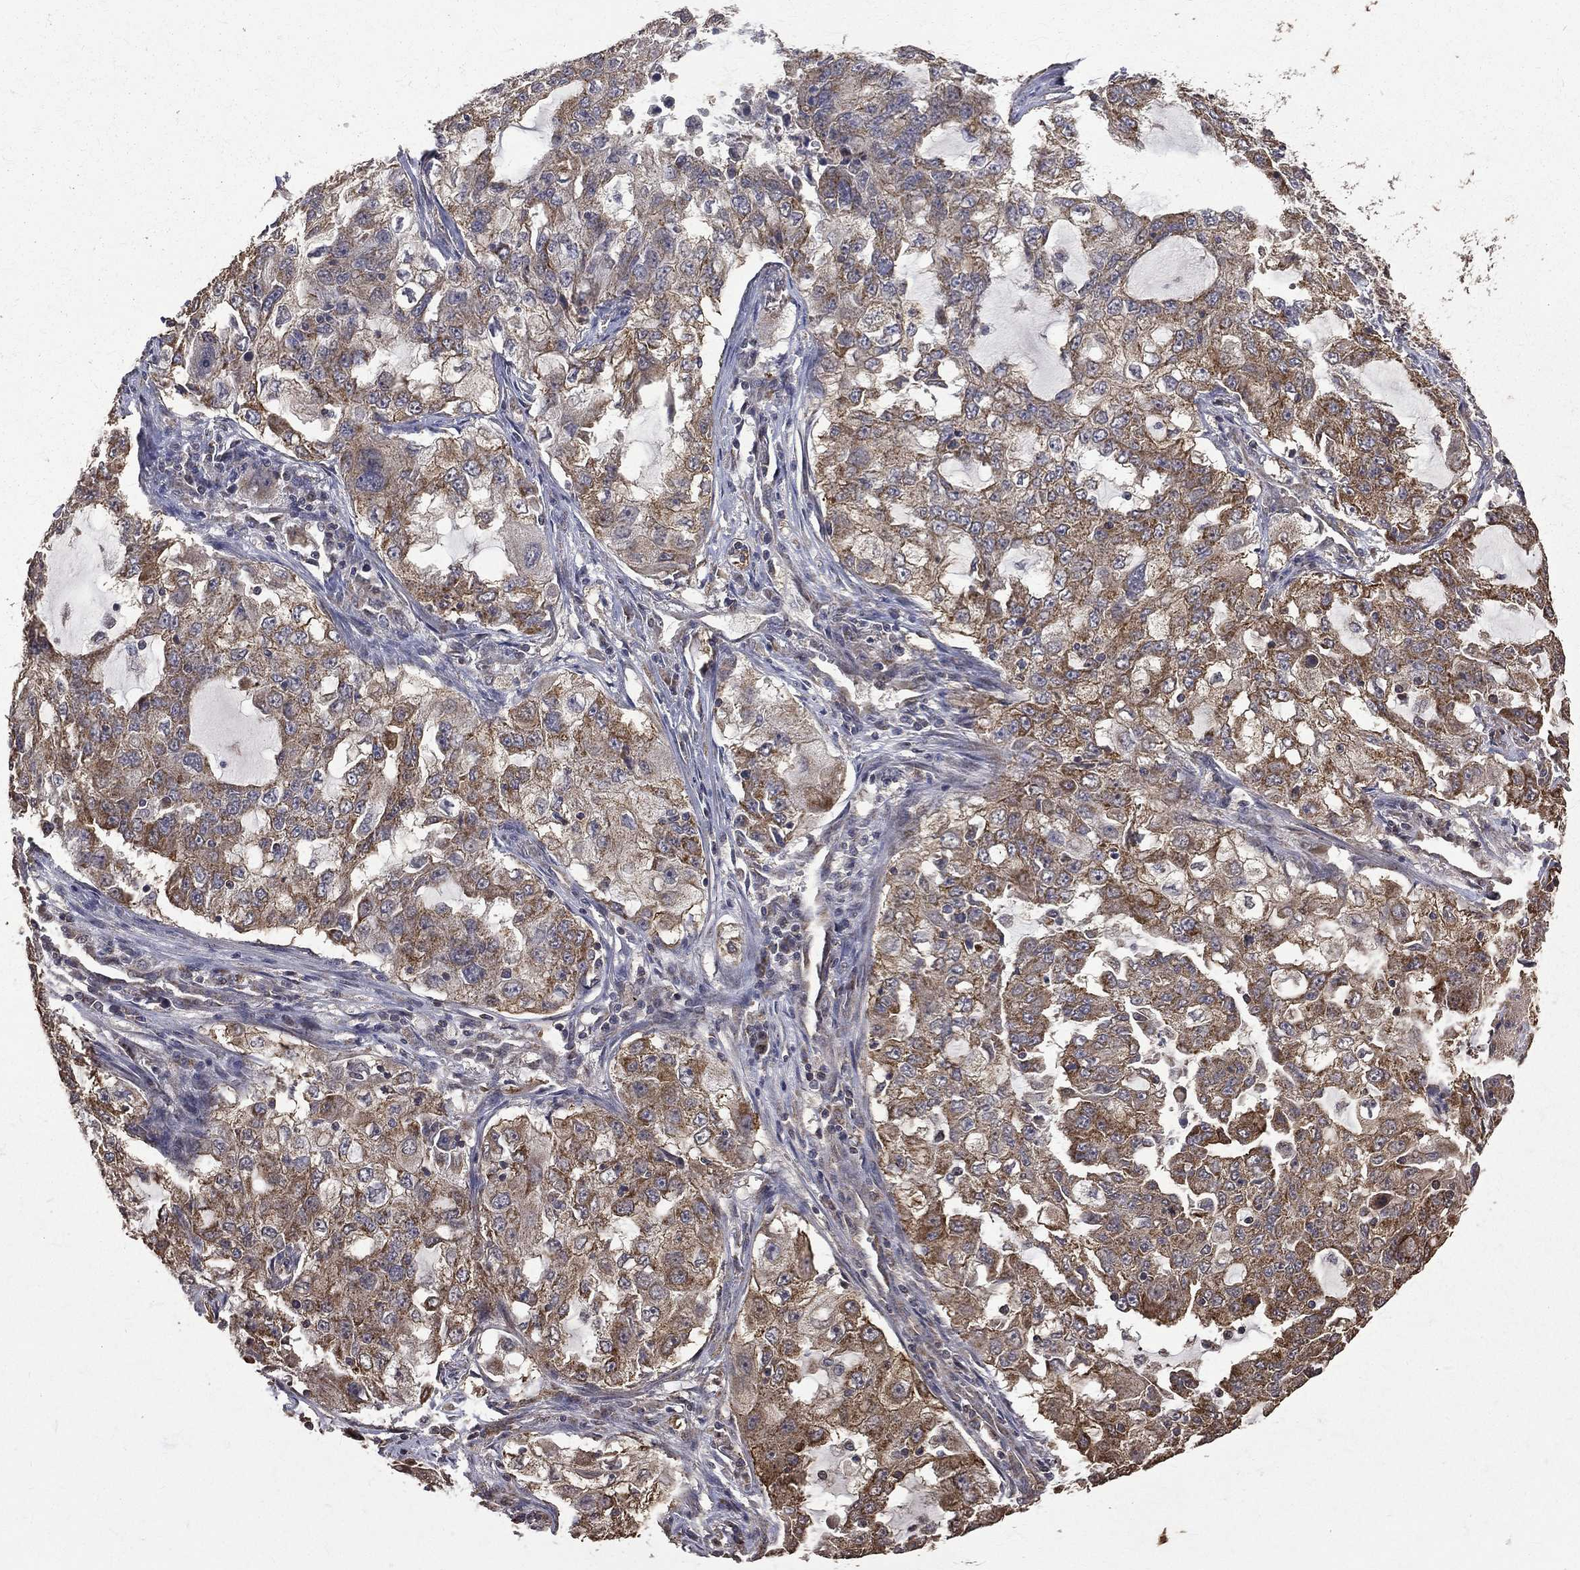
{"staining": {"intensity": "moderate", "quantity": ">75%", "location": "cytoplasmic/membranous"}, "tissue": "lung cancer", "cell_type": "Tumor cells", "image_type": "cancer", "snomed": [{"axis": "morphology", "description": "Adenocarcinoma, NOS"}, {"axis": "topography", "description": "Lung"}], "caption": "A medium amount of moderate cytoplasmic/membranous staining is identified in about >75% of tumor cells in lung adenocarcinoma tissue.", "gene": "RPGR", "patient": {"sex": "female", "age": 61}}